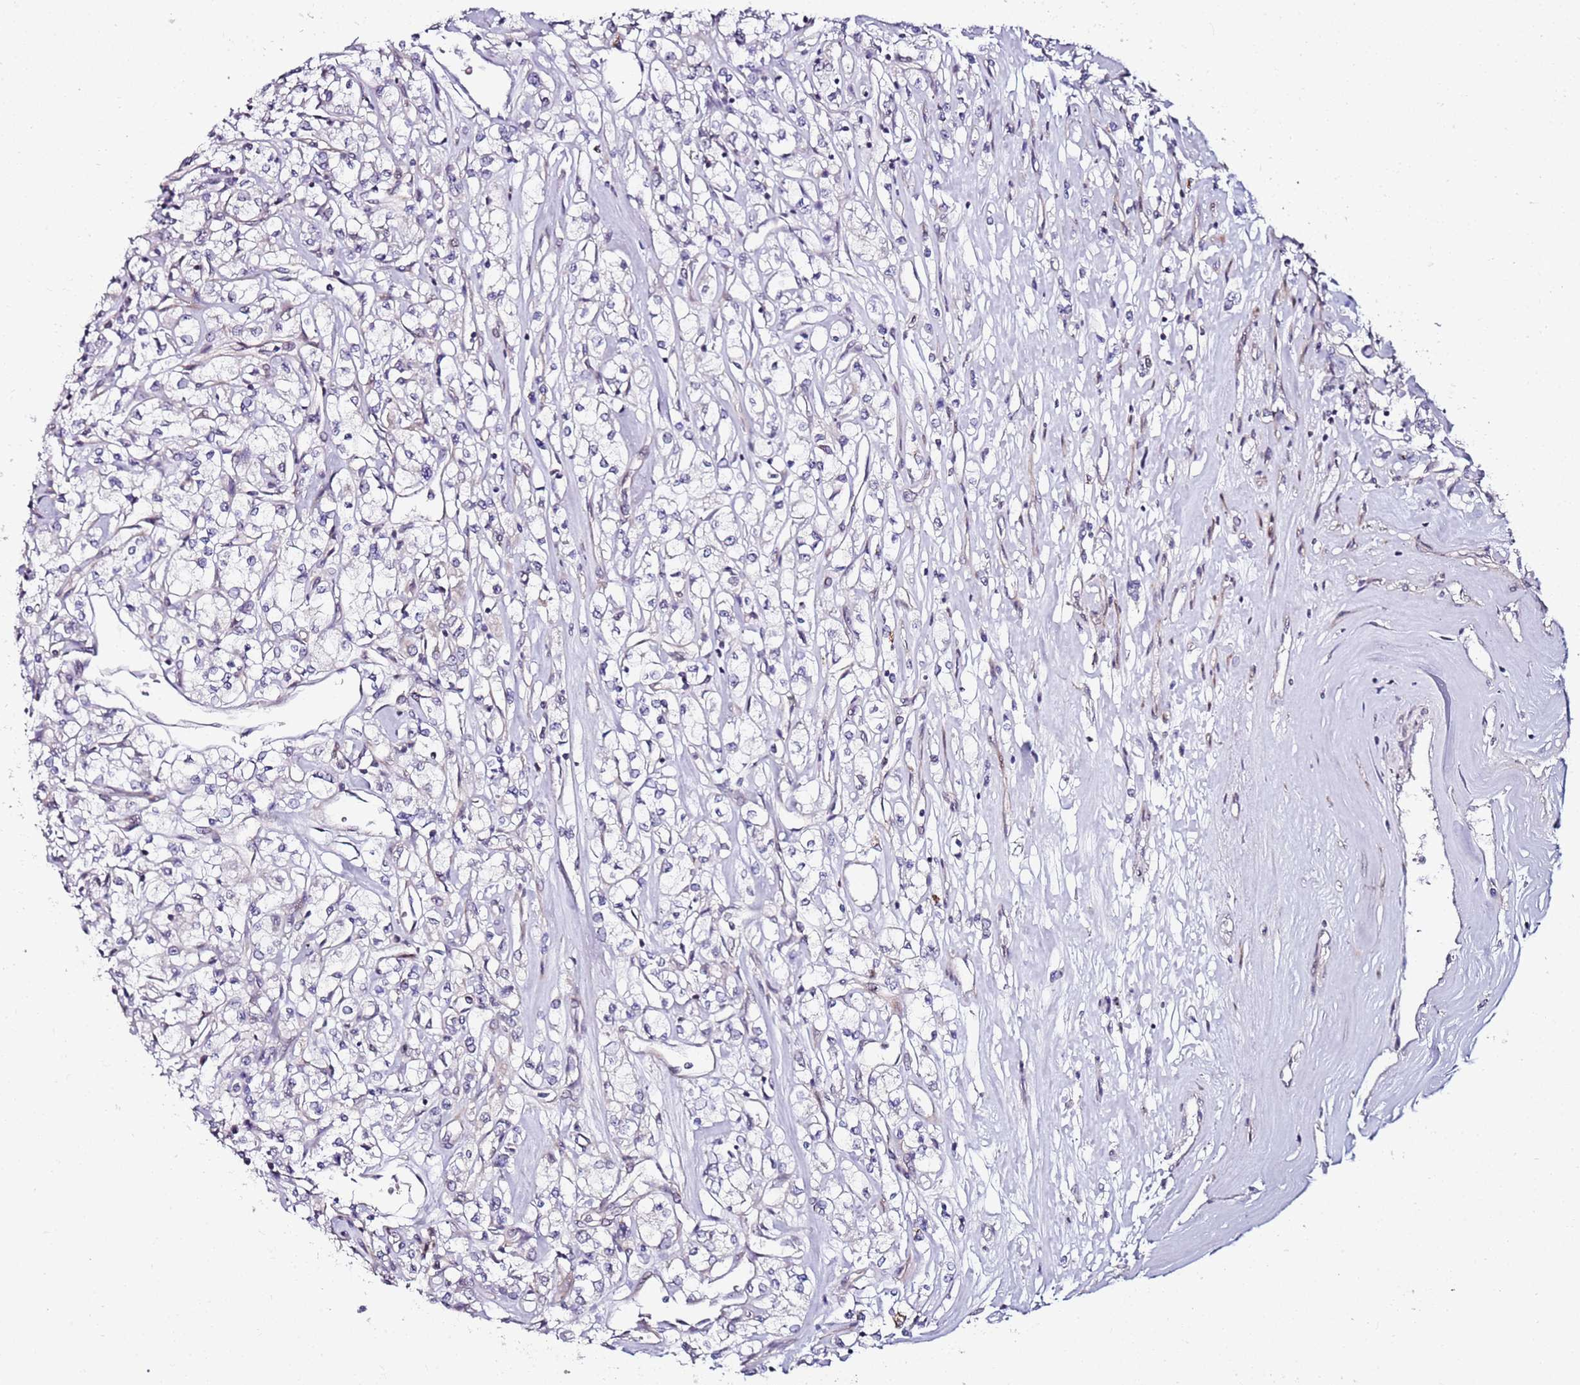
{"staining": {"intensity": "negative", "quantity": "none", "location": "none"}, "tissue": "renal cancer", "cell_type": "Tumor cells", "image_type": "cancer", "snomed": [{"axis": "morphology", "description": "Adenocarcinoma, NOS"}, {"axis": "topography", "description": "Kidney"}], "caption": "Tumor cells are negative for brown protein staining in adenocarcinoma (renal).", "gene": "DUSP28", "patient": {"sex": "female", "age": 59}}